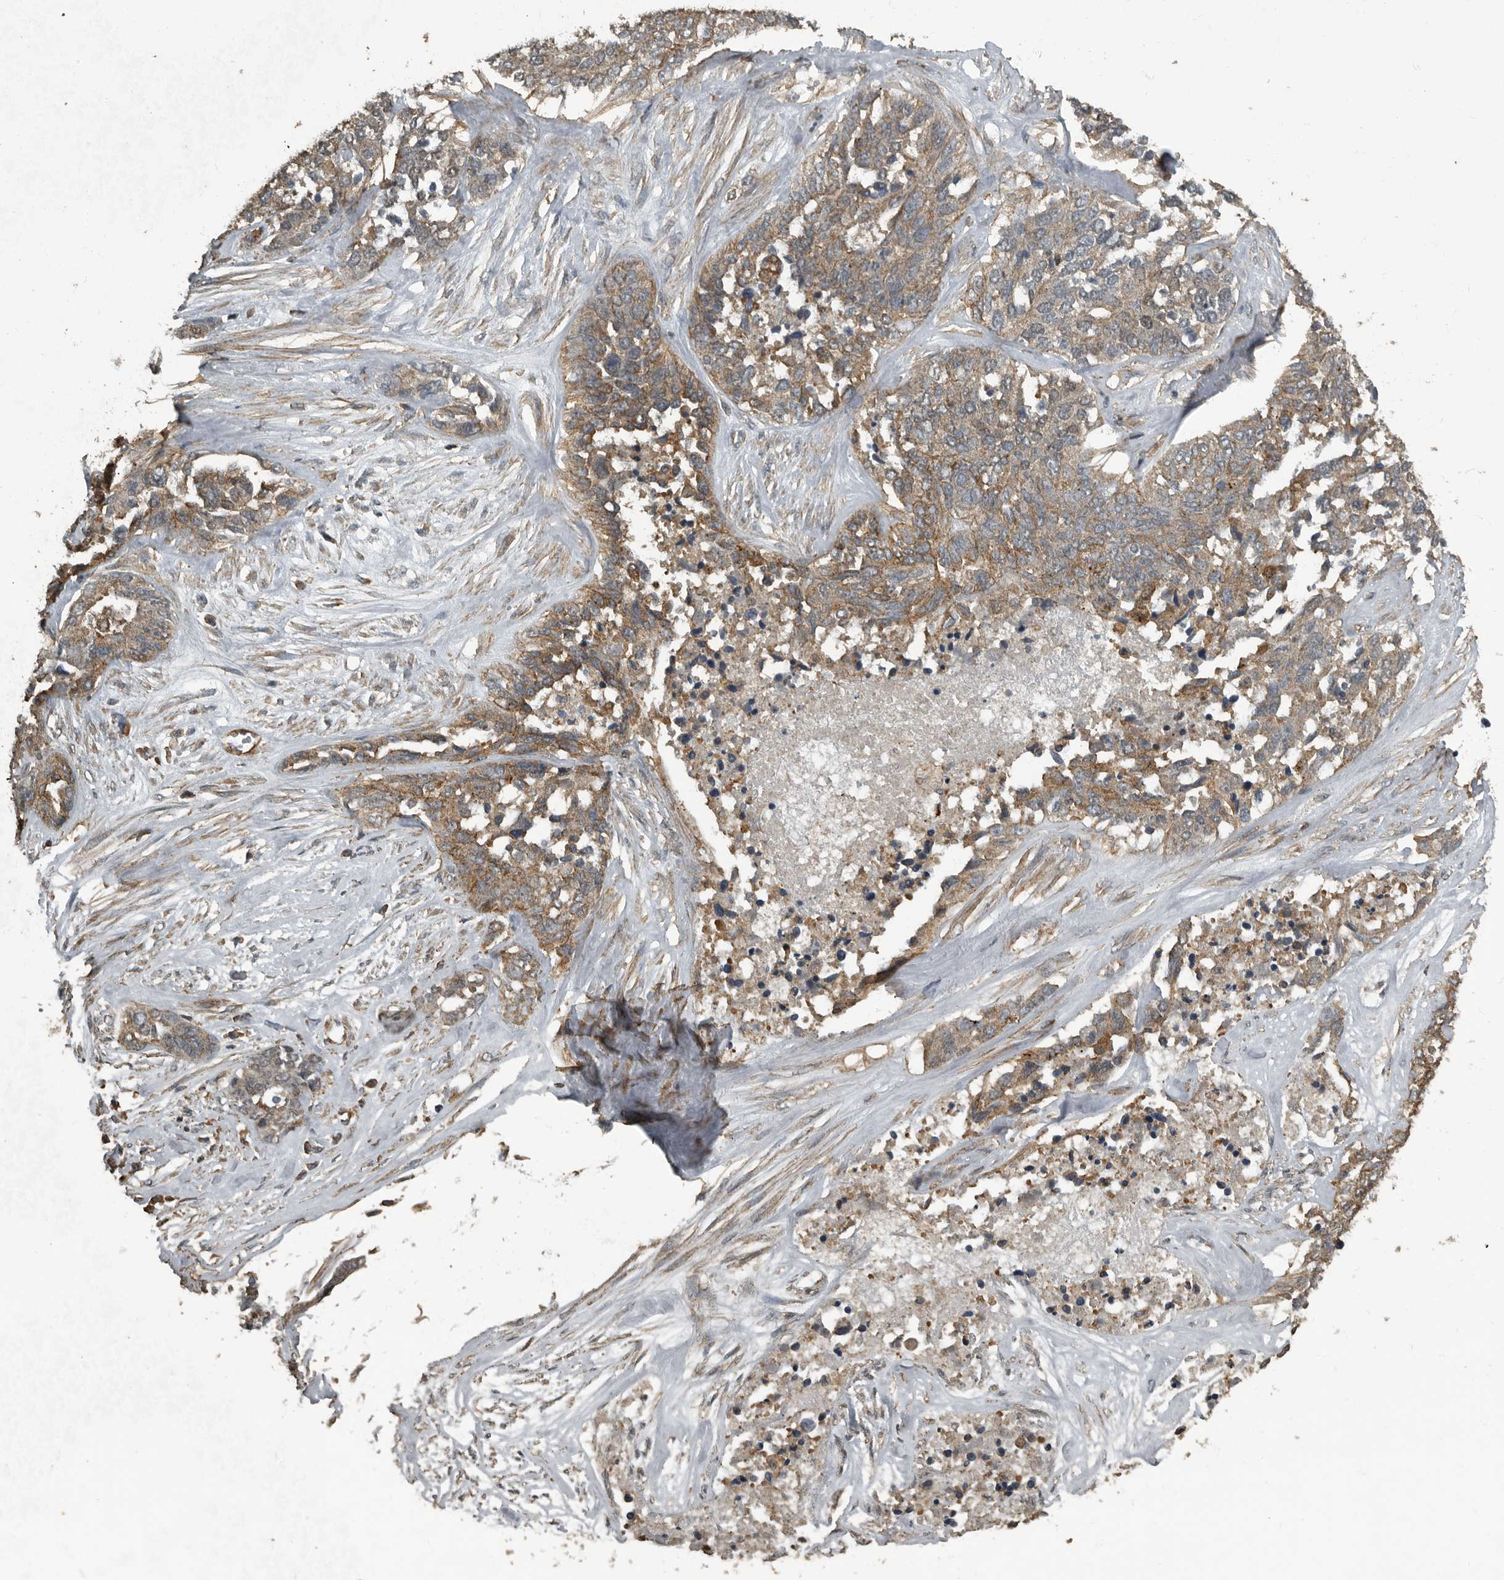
{"staining": {"intensity": "moderate", "quantity": ">75%", "location": "cytoplasmic/membranous"}, "tissue": "ovarian cancer", "cell_type": "Tumor cells", "image_type": "cancer", "snomed": [{"axis": "morphology", "description": "Cystadenocarcinoma, serous, NOS"}, {"axis": "topography", "description": "Ovary"}], "caption": "DAB immunohistochemical staining of human ovarian cancer (serous cystadenocarcinoma) displays moderate cytoplasmic/membranous protein expression in approximately >75% of tumor cells. The protein is shown in brown color, while the nuclei are stained blue.", "gene": "IL15RA", "patient": {"sex": "female", "age": 44}}